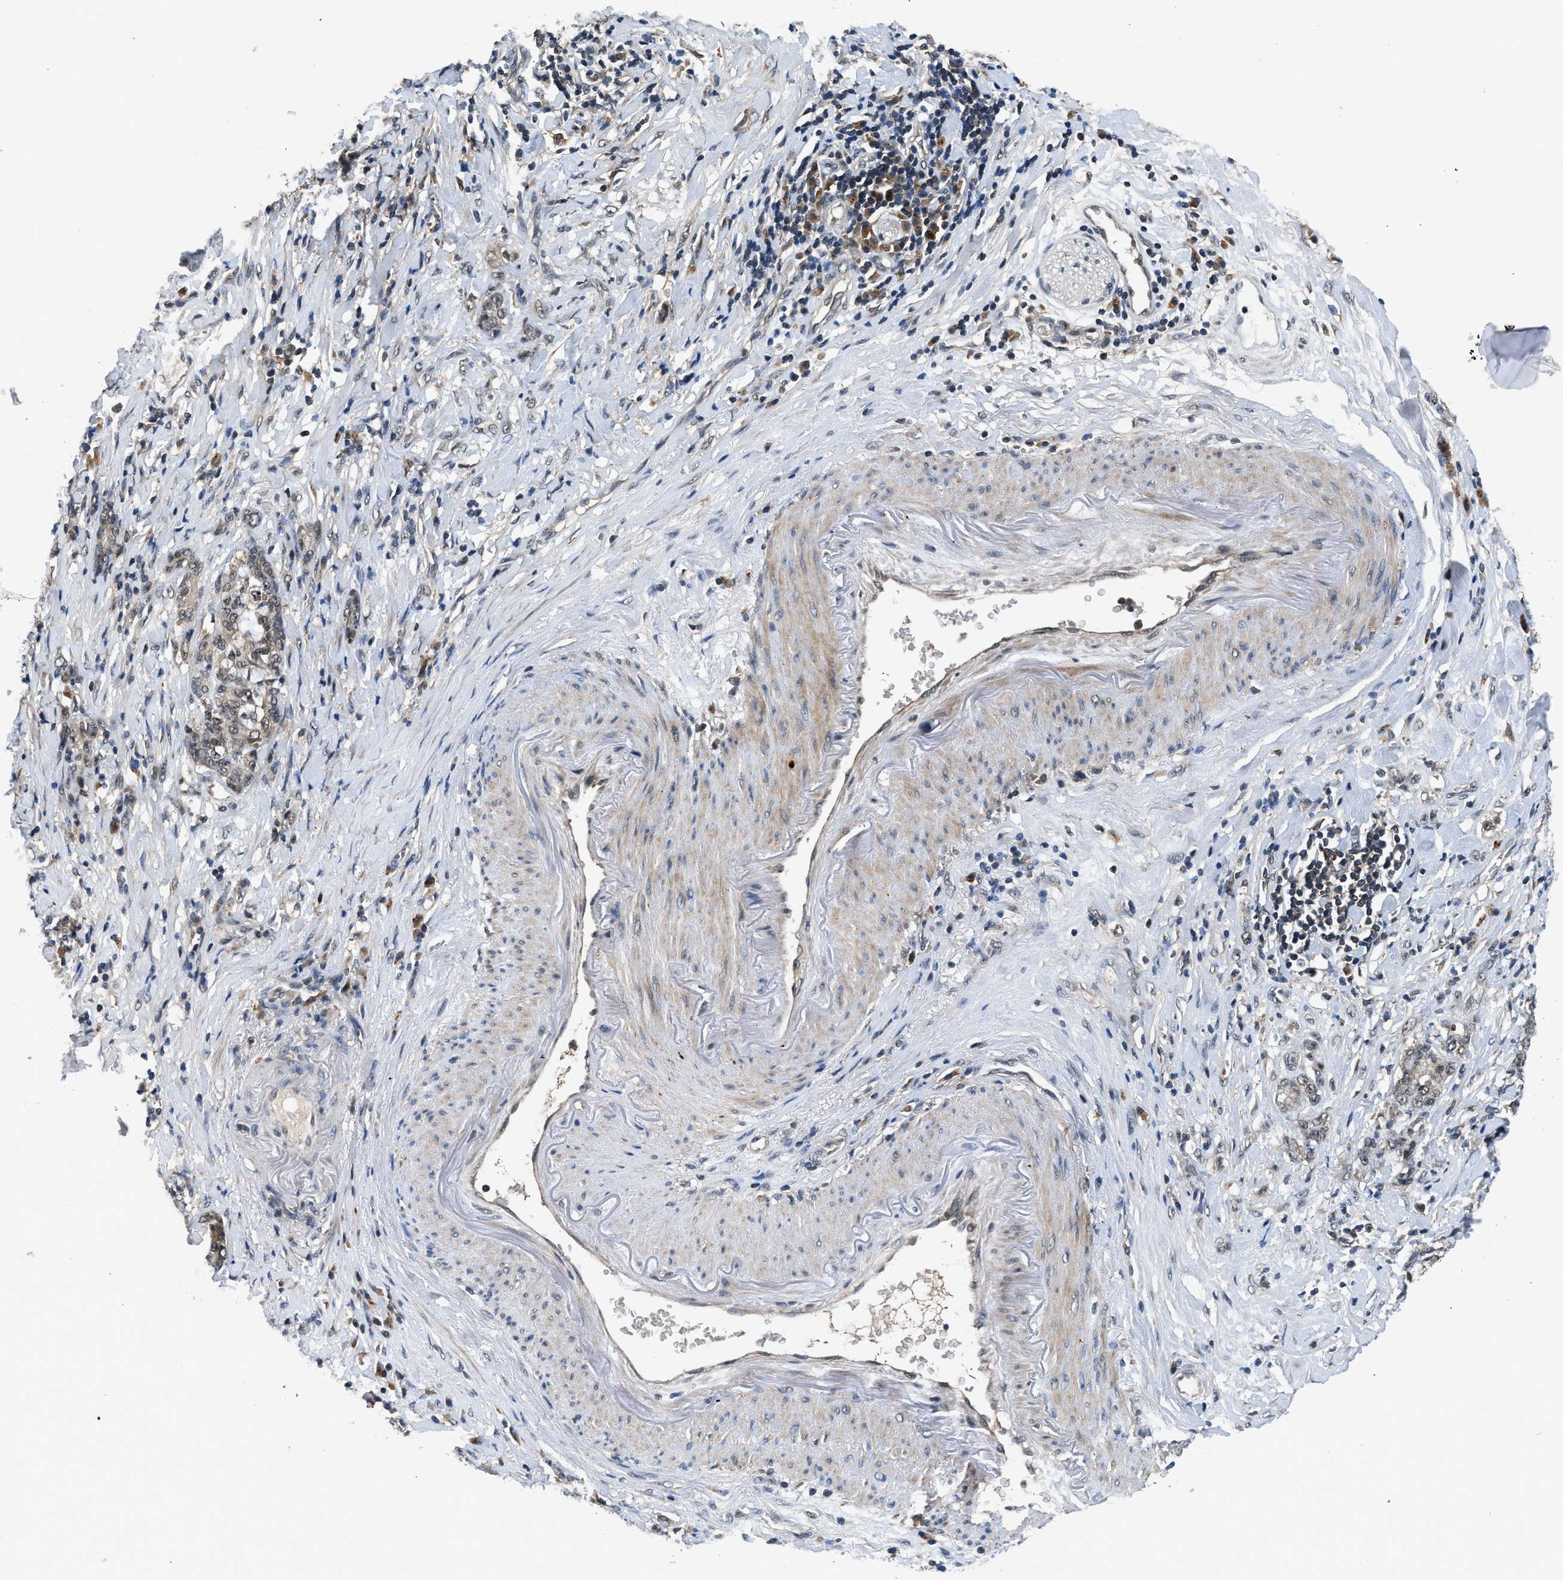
{"staining": {"intensity": "weak", "quantity": "25%-75%", "location": "cytoplasmic/membranous"}, "tissue": "stomach cancer", "cell_type": "Tumor cells", "image_type": "cancer", "snomed": [{"axis": "morphology", "description": "Adenocarcinoma, NOS"}, {"axis": "topography", "description": "Stomach, lower"}], "caption": "Protein analysis of stomach cancer (adenocarcinoma) tissue reveals weak cytoplasmic/membranous positivity in about 25%-75% of tumor cells.", "gene": "SLC15A4", "patient": {"sex": "male", "age": 88}}